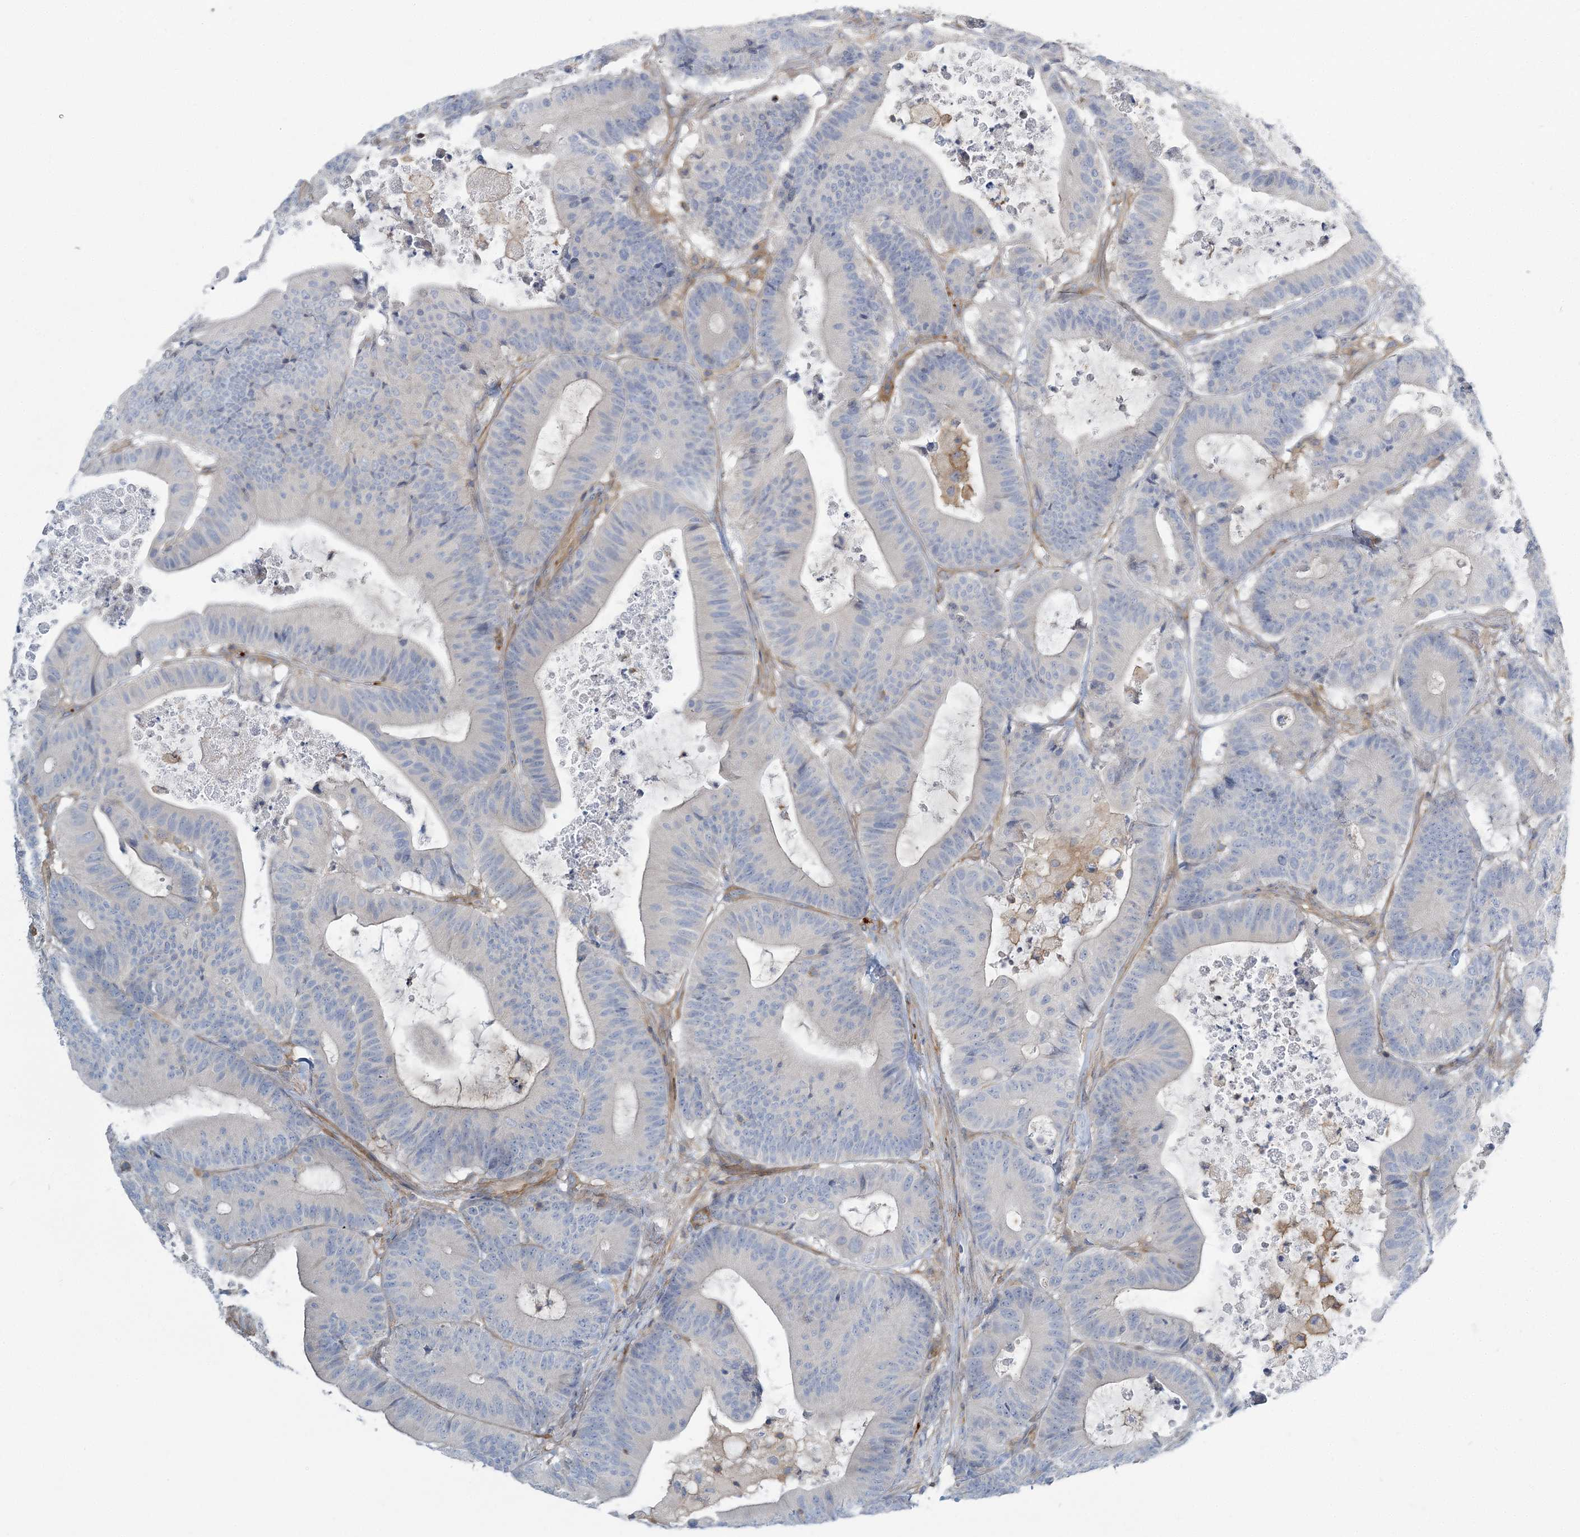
{"staining": {"intensity": "negative", "quantity": "none", "location": "none"}, "tissue": "colorectal cancer", "cell_type": "Tumor cells", "image_type": "cancer", "snomed": [{"axis": "morphology", "description": "Adenocarcinoma, NOS"}, {"axis": "topography", "description": "Colon"}], "caption": "DAB (3,3'-diaminobenzidine) immunohistochemical staining of human colorectal cancer (adenocarcinoma) displays no significant staining in tumor cells.", "gene": "CUEDC2", "patient": {"sex": "female", "age": 84}}